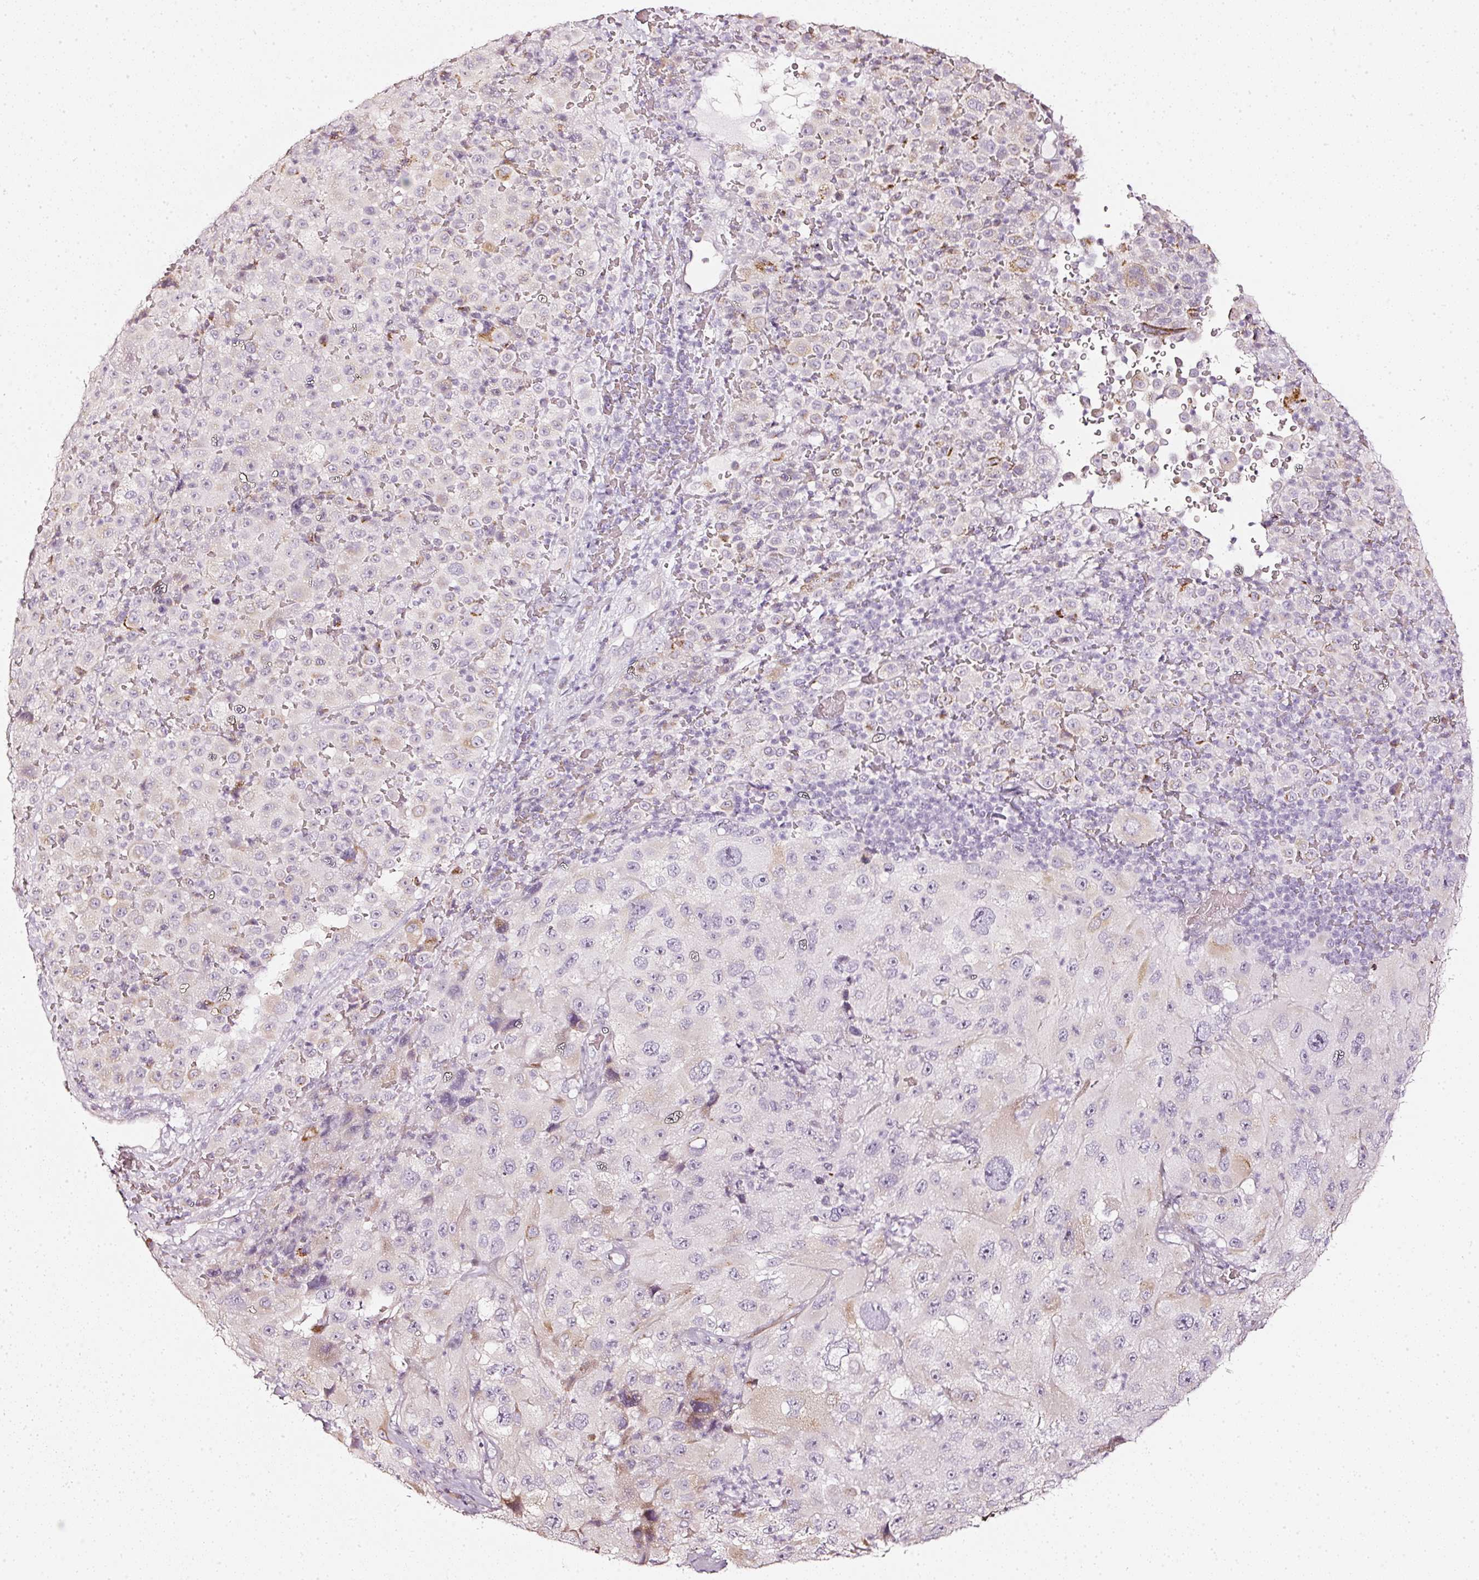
{"staining": {"intensity": "weak", "quantity": "<25%", "location": "cytoplasmic/membranous"}, "tissue": "melanoma", "cell_type": "Tumor cells", "image_type": "cancer", "snomed": [{"axis": "morphology", "description": "Malignant melanoma, Metastatic site"}, {"axis": "topography", "description": "Lymph node"}], "caption": "IHC micrograph of malignant melanoma (metastatic site) stained for a protein (brown), which shows no staining in tumor cells.", "gene": "SDF4", "patient": {"sex": "male", "age": 62}}